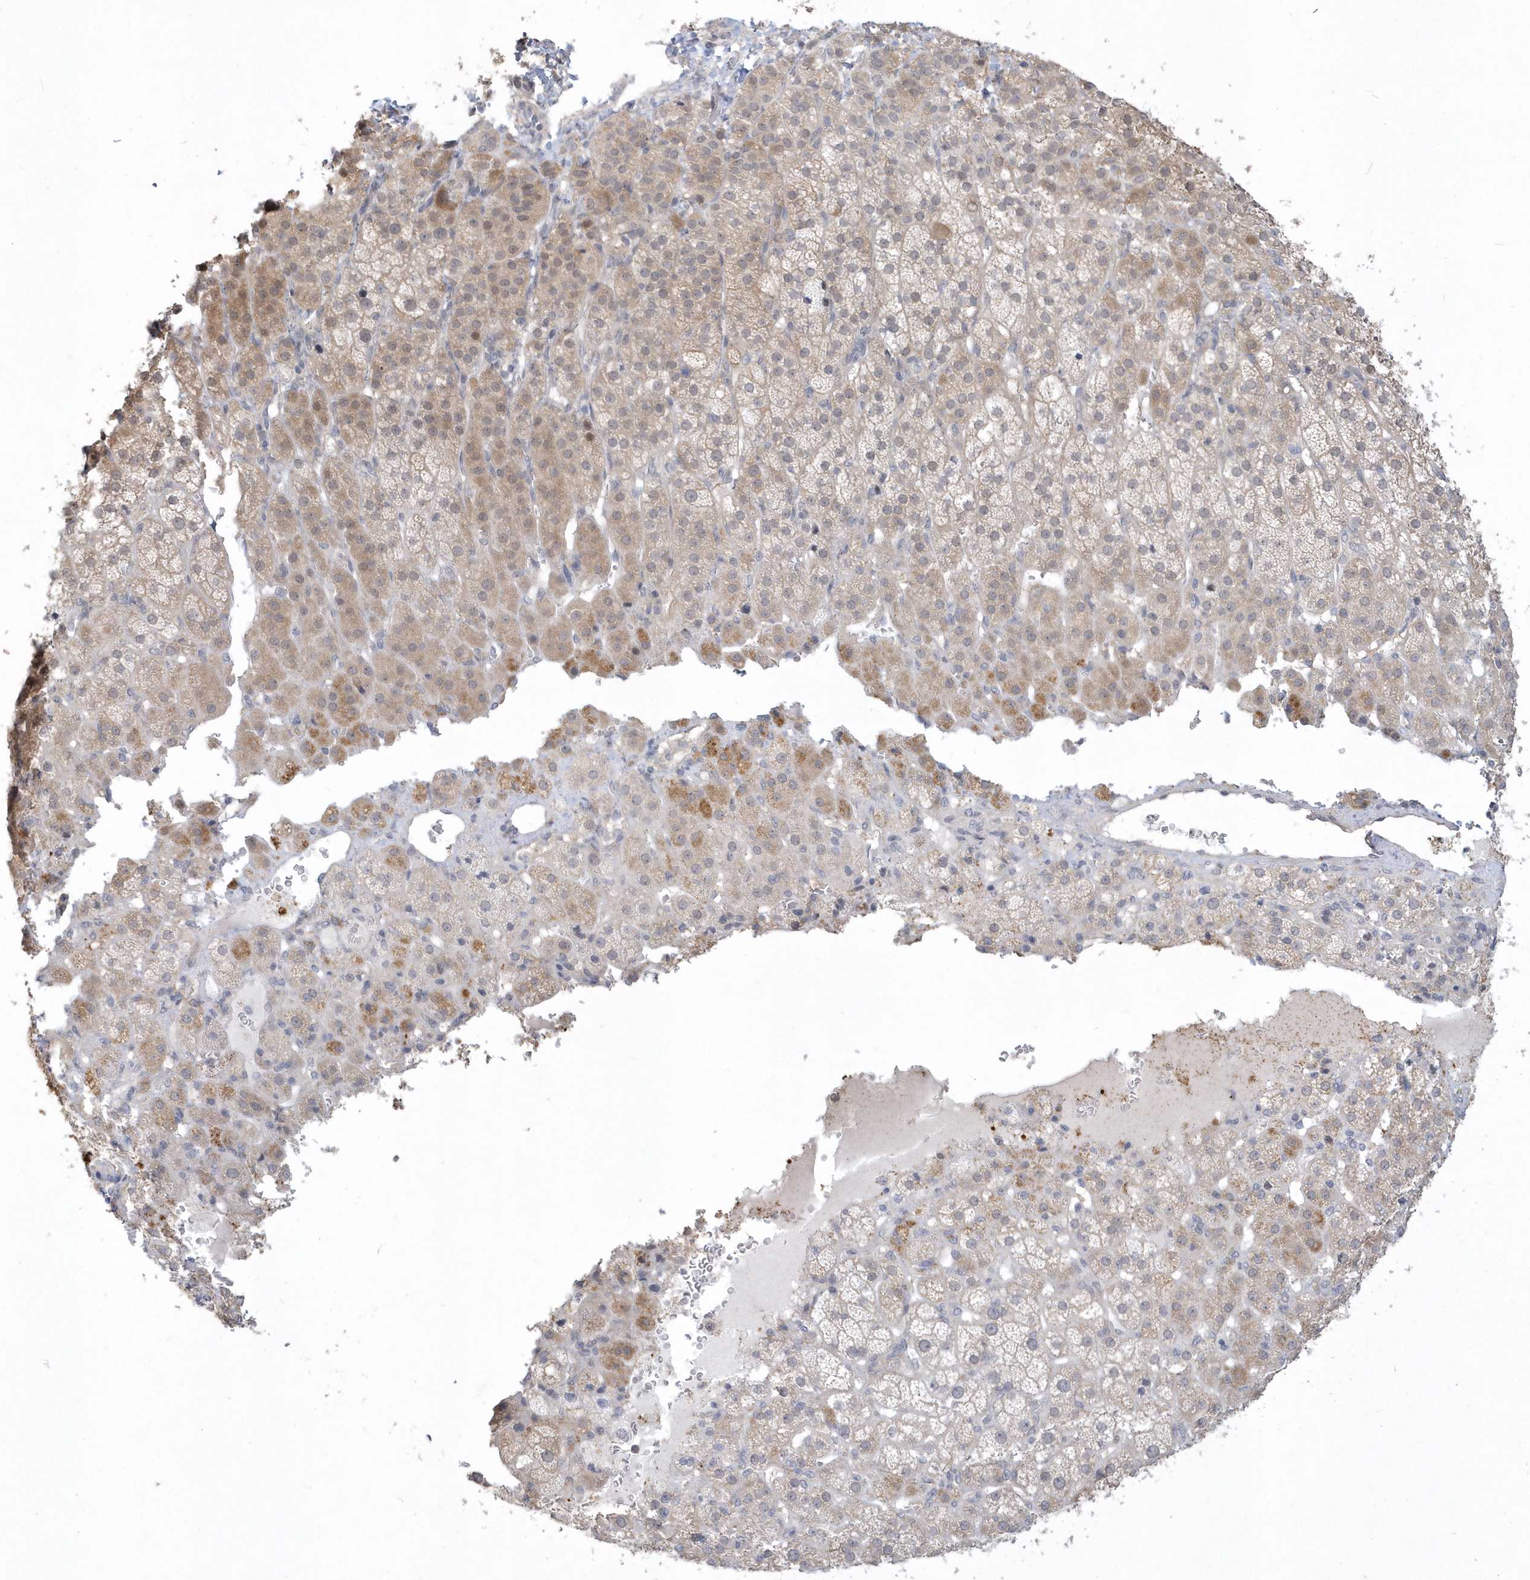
{"staining": {"intensity": "moderate", "quantity": "<25%", "location": "cytoplasmic/membranous"}, "tissue": "adrenal gland", "cell_type": "Glandular cells", "image_type": "normal", "snomed": [{"axis": "morphology", "description": "Normal tissue, NOS"}, {"axis": "topography", "description": "Adrenal gland"}], "caption": "The immunohistochemical stain labels moderate cytoplasmic/membranous staining in glandular cells of normal adrenal gland.", "gene": "TSPEAR", "patient": {"sex": "female", "age": 57}}